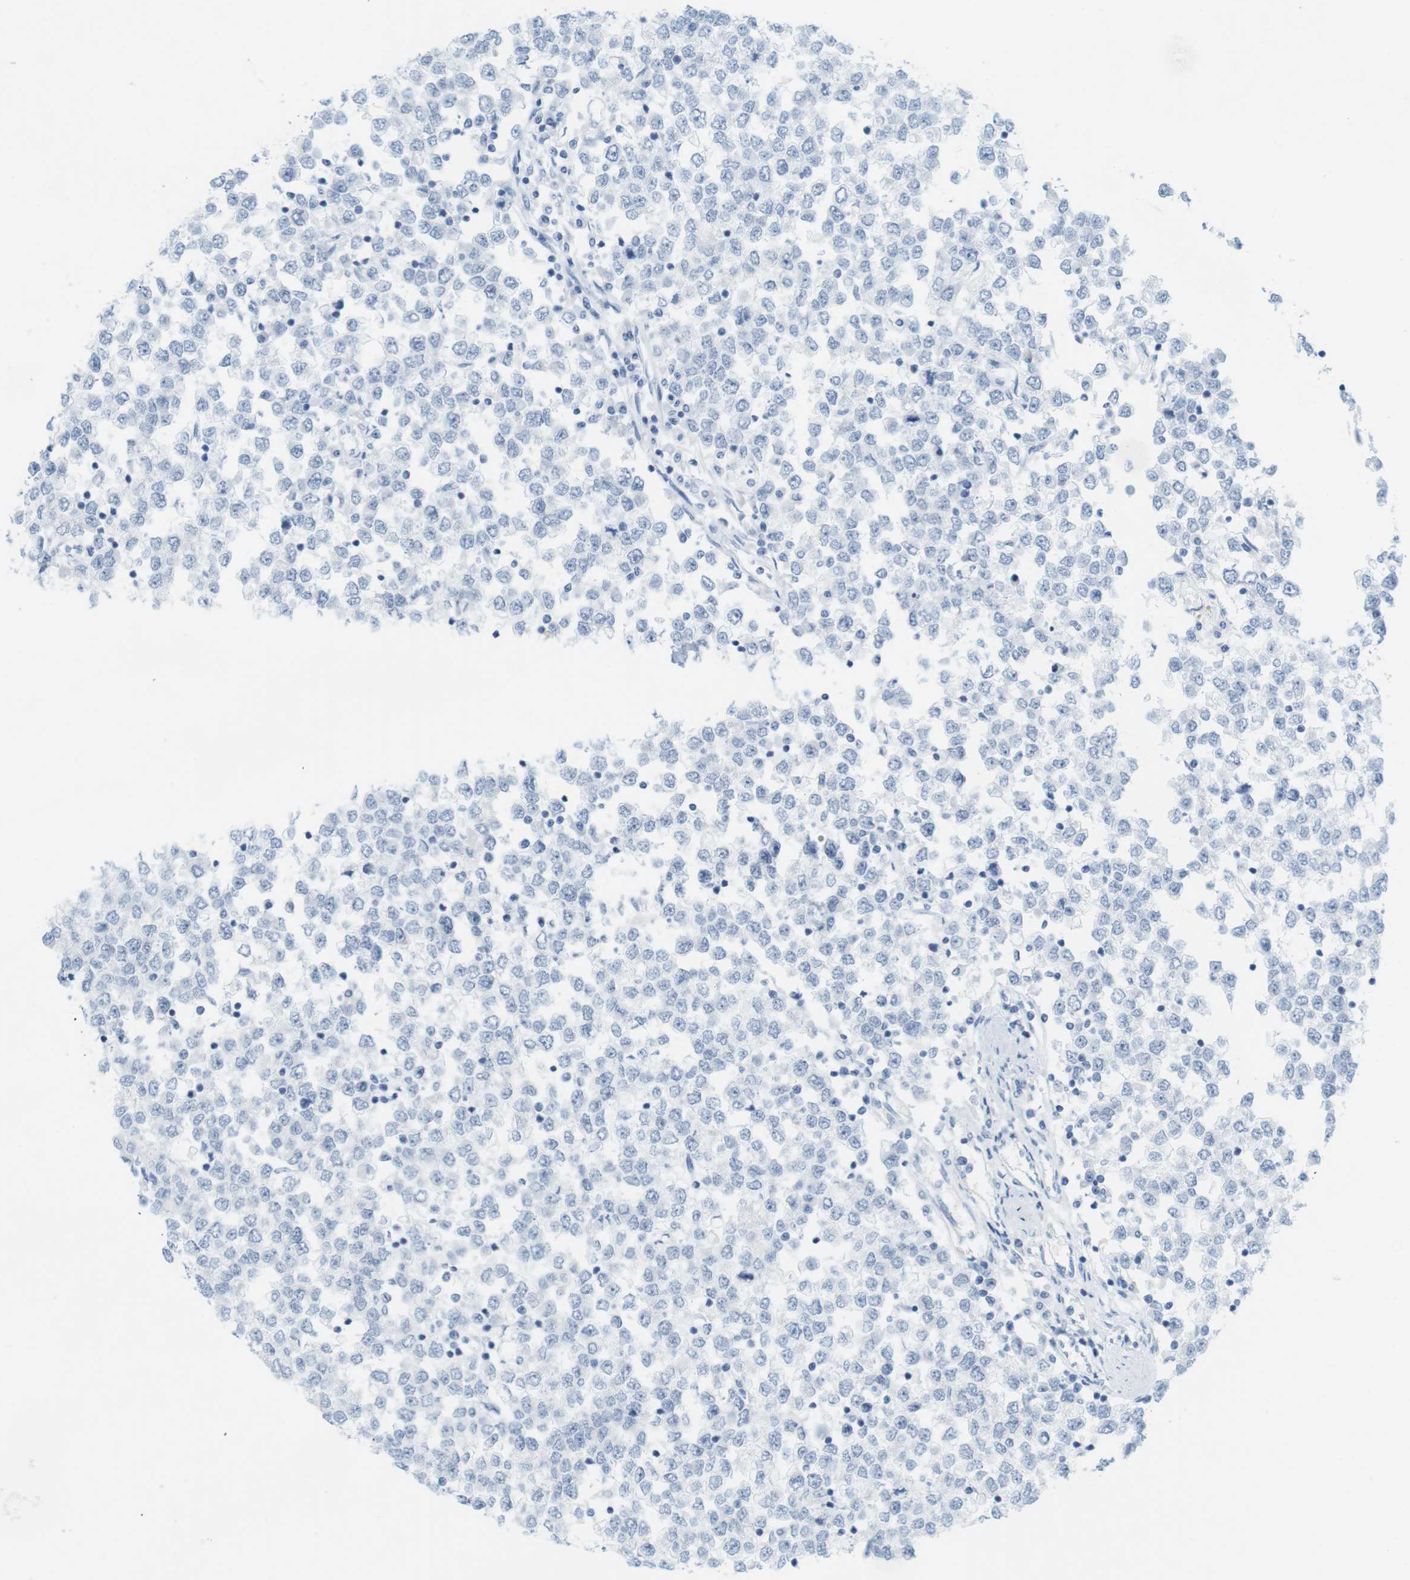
{"staining": {"intensity": "negative", "quantity": "none", "location": "none"}, "tissue": "testis cancer", "cell_type": "Tumor cells", "image_type": "cancer", "snomed": [{"axis": "morphology", "description": "Seminoma, NOS"}, {"axis": "topography", "description": "Testis"}], "caption": "The IHC image has no significant staining in tumor cells of testis cancer tissue.", "gene": "TNNT2", "patient": {"sex": "male", "age": 65}}